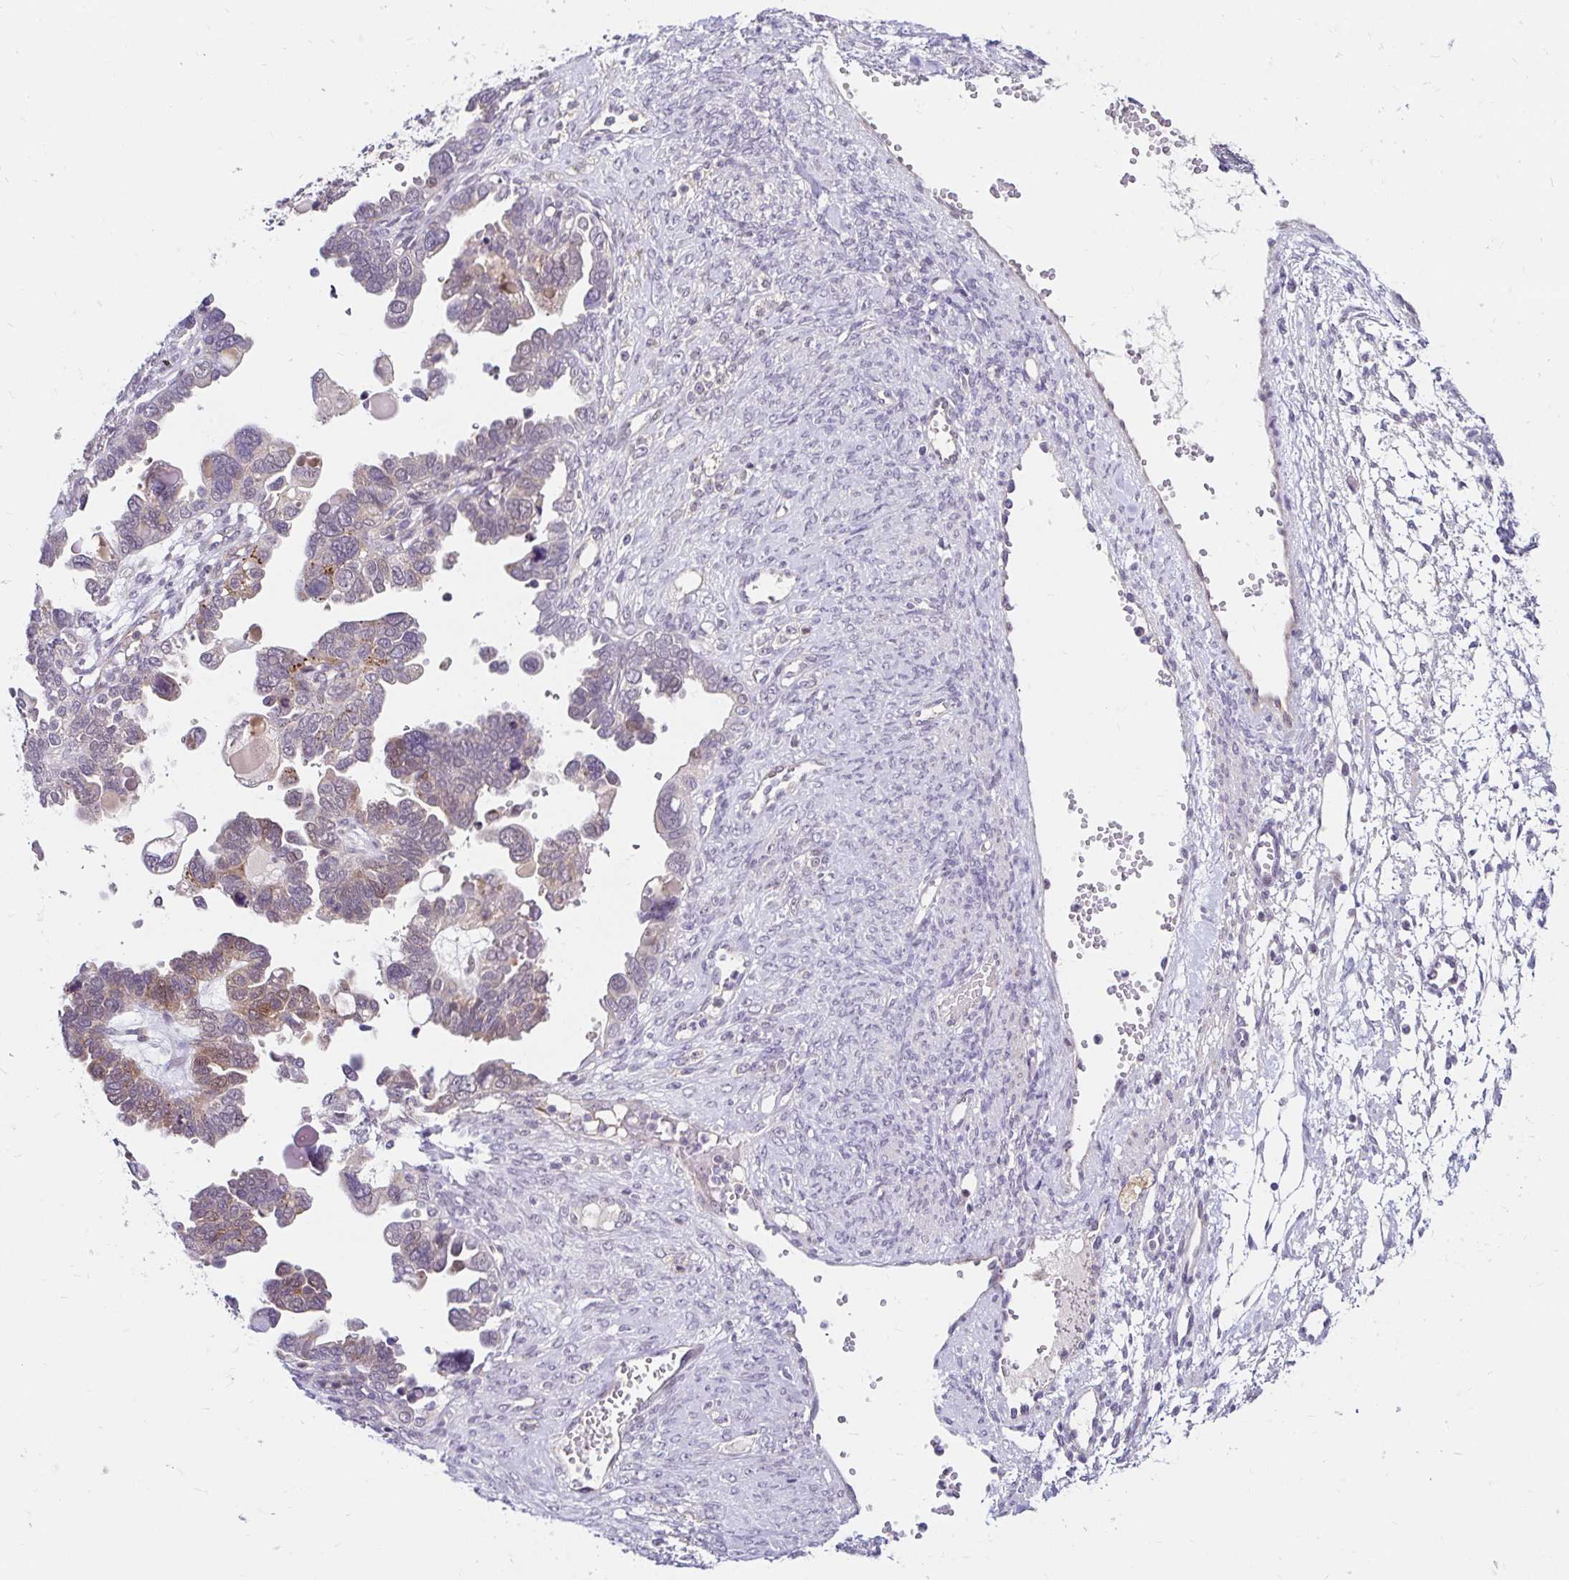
{"staining": {"intensity": "weak", "quantity": "<25%", "location": "cytoplasmic/membranous"}, "tissue": "ovarian cancer", "cell_type": "Tumor cells", "image_type": "cancer", "snomed": [{"axis": "morphology", "description": "Cystadenocarcinoma, serous, NOS"}, {"axis": "topography", "description": "Ovary"}], "caption": "High magnification brightfield microscopy of serous cystadenocarcinoma (ovarian) stained with DAB (3,3'-diaminobenzidine) (brown) and counterstained with hematoxylin (blue): tumor cells show no significant positivity. (Immunohistochemistry (ihc), brightfield microscopy, high magnification).", "gene": "GUCY1A1", "patient": {"sex": "female", "age": 51}}